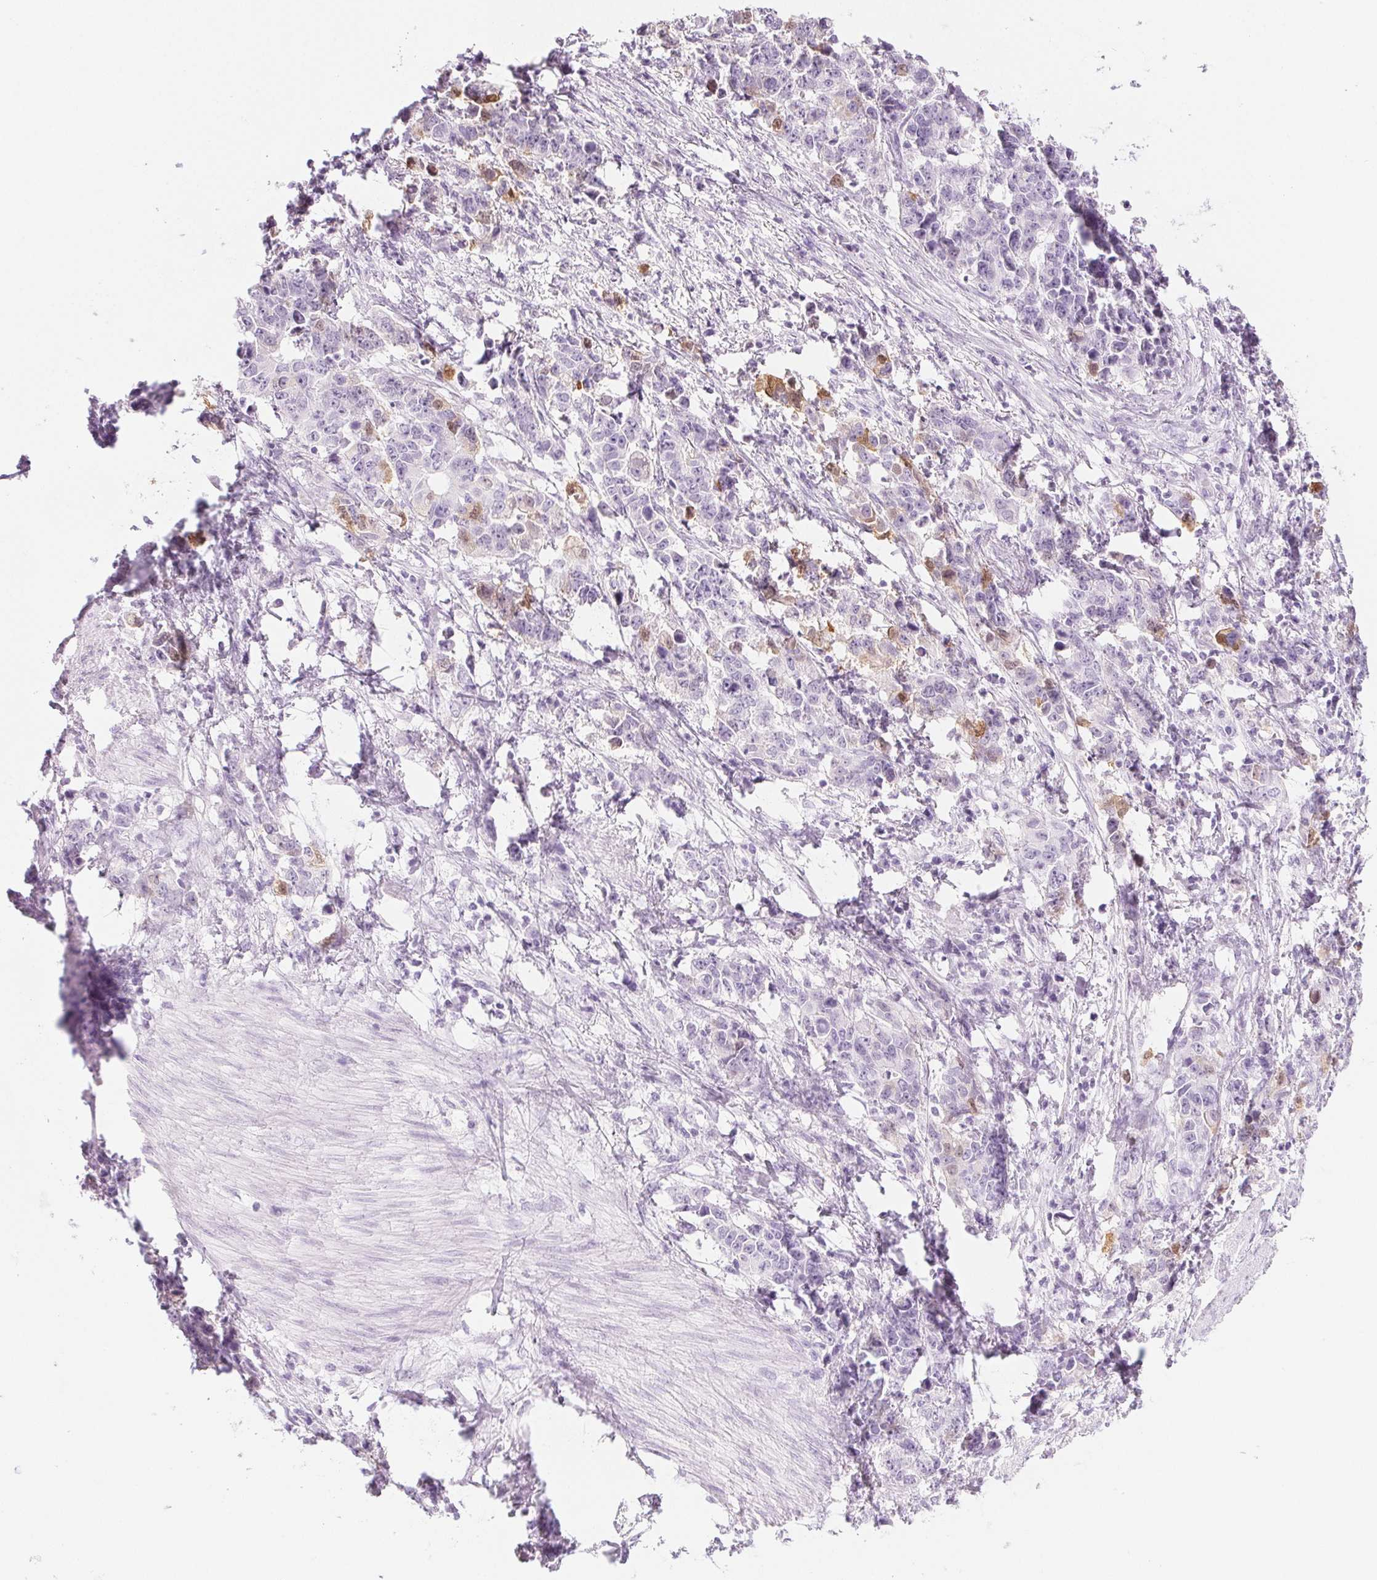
{"staining": {"intensity": "moderate", "quantity": "<25%", "location": "cytoplasmic/membranous"}, "tissue": "stomach cancer", "cell_type": "Tumor cells", "image_type": "cancer", "snomed": [{"axis": "morphology", "description": "Adenocarcinoma, NOS"}, {"axis": "topography", "description": "Stomach, upper"}], "caption": "Protein expression analysis of stomach adenocarcinoma exhibits moderate cytoplasmic/membranous staining in approximately <25% of tumor cells. (IHC, brightfield microscopy, high magnification).", "gene": "SPRR3", "patient": {"sex": "male", "age": 69}}